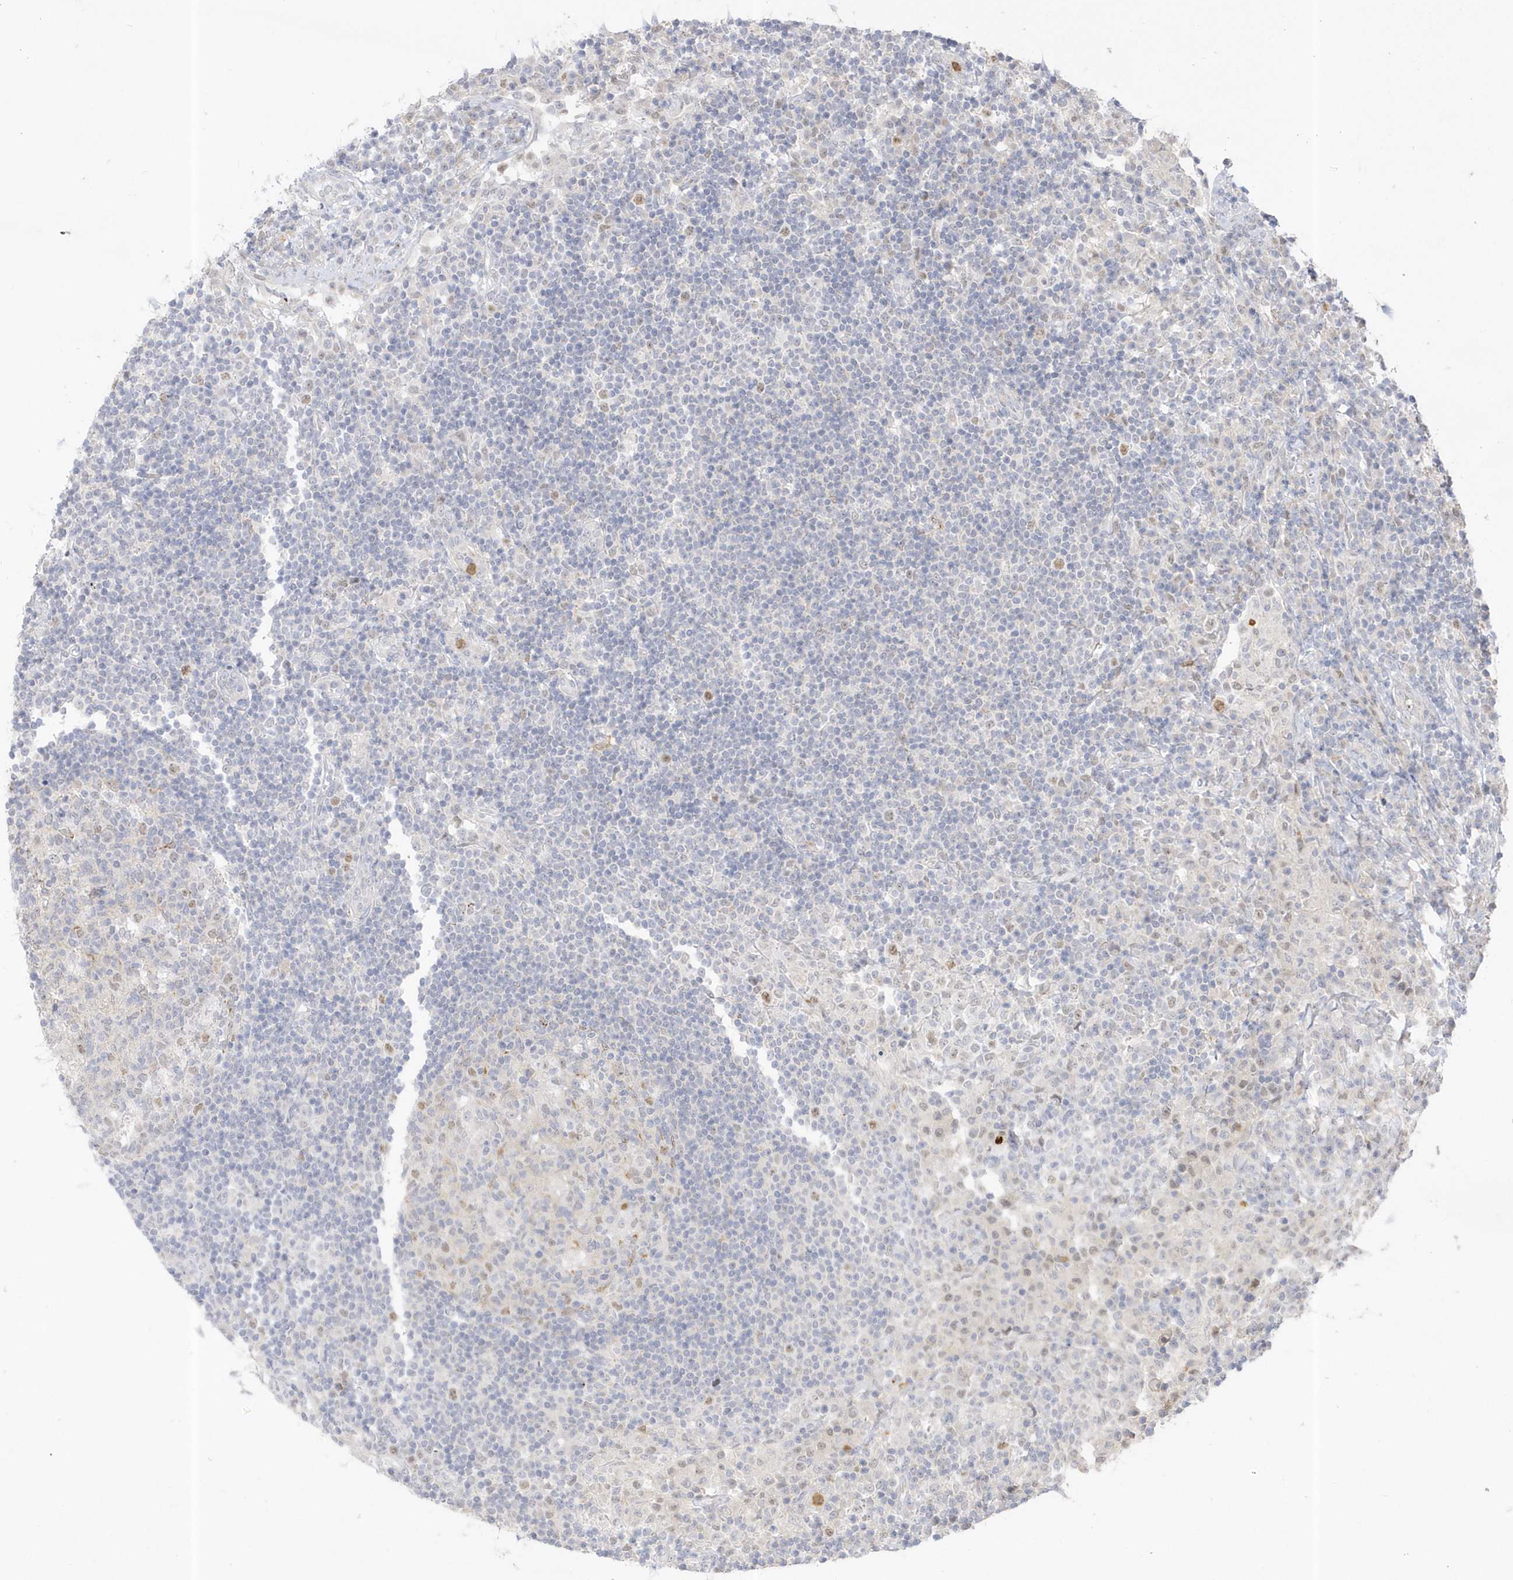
{"staining": {"intensity": "negative", "quantity": "none", "location": "none"}, "tissue": "lymph node", "cell_type": "Germinal center cells", "image_type": "normal", "snomed": [{"axis": "morphology", "description": "Normal tissue, NOS"}, {"axis": "topography", "description": "Lymph node"}], "caption": "Immunohistochemistry of normal lymph node demonstrates no staining in germinal center cells.", "gene": "NAF1", "patient": {"sex": "female", "age": 53}}